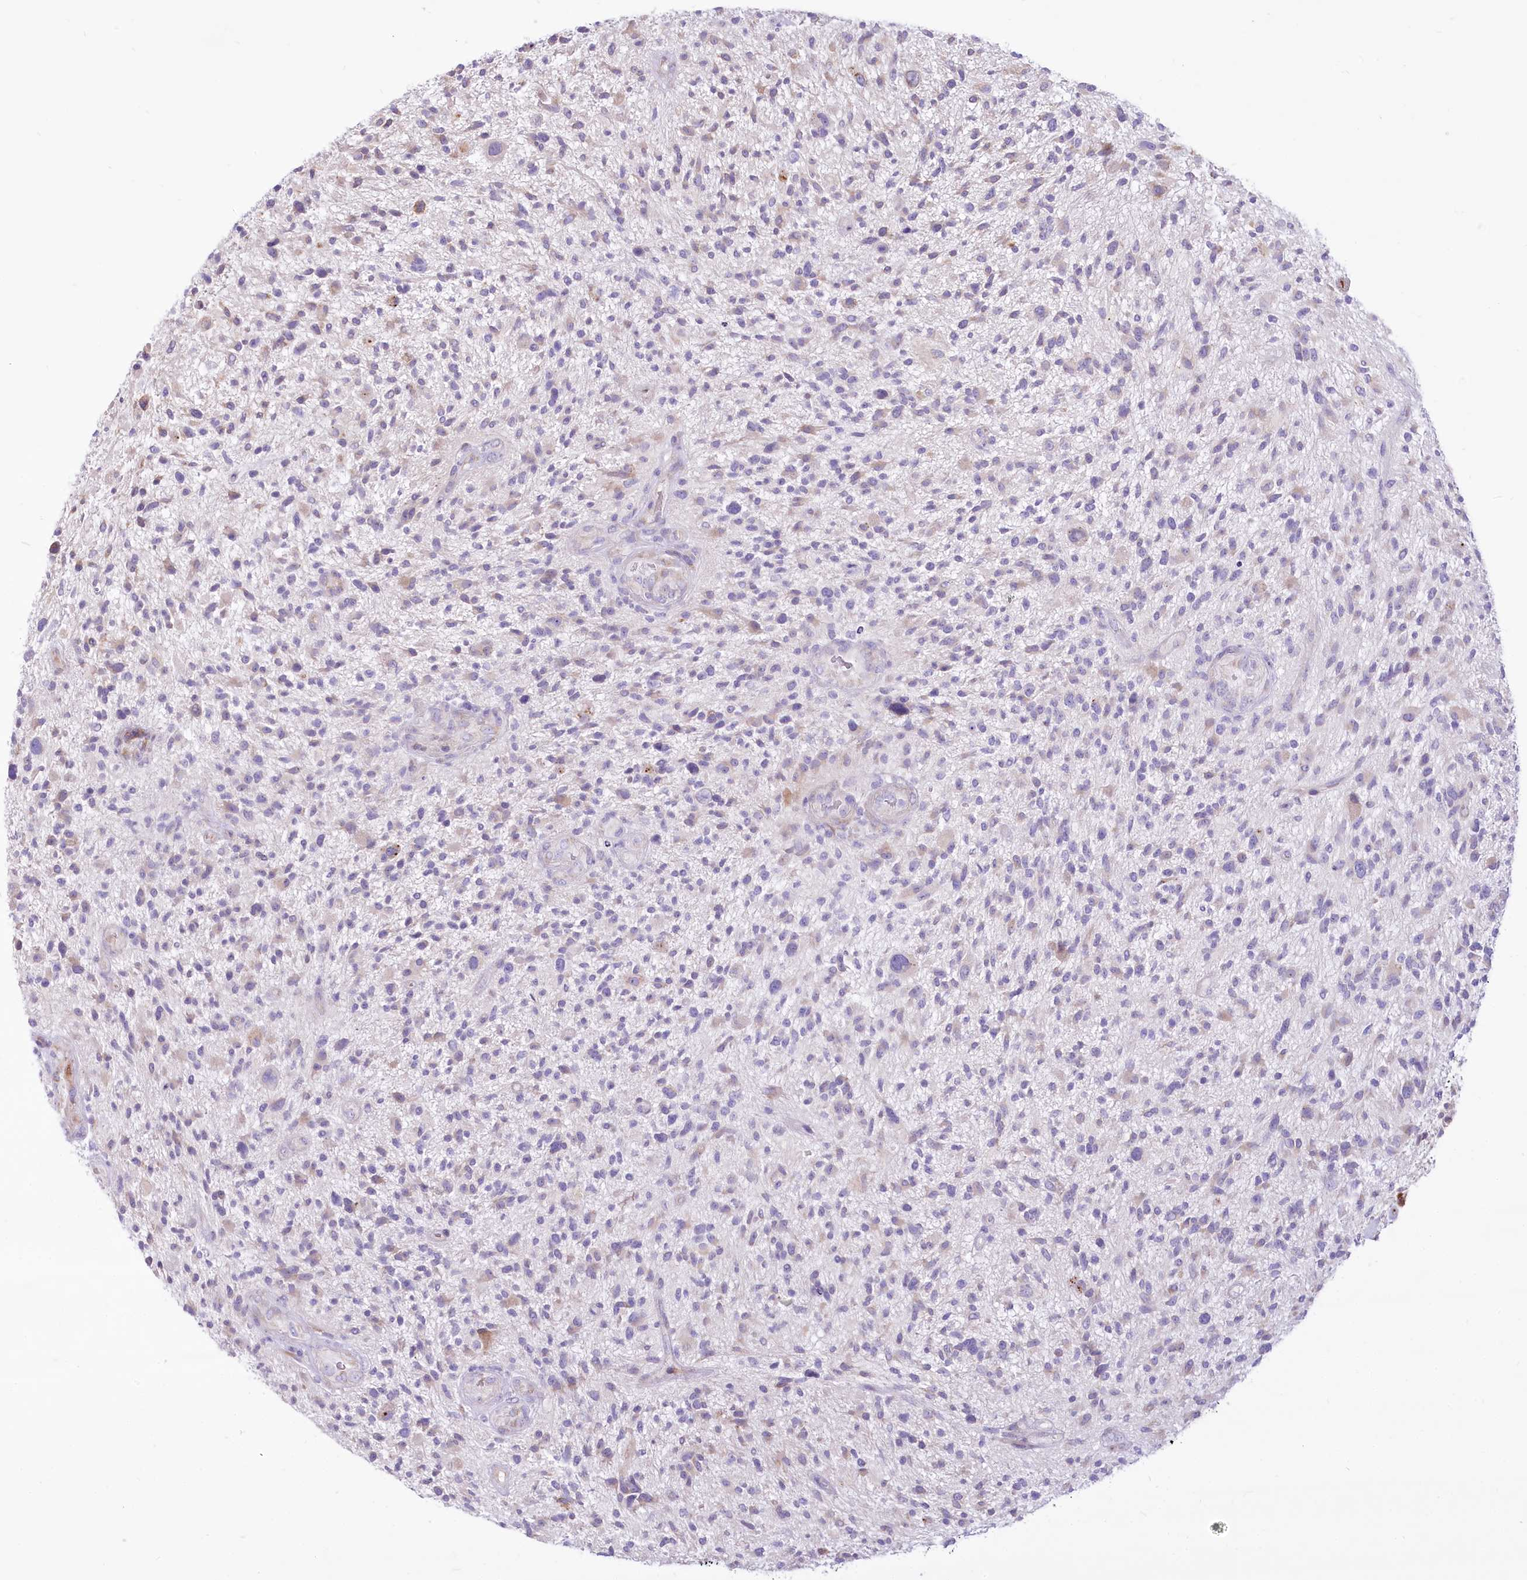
{"staining": {"intensity": "negative", "quantity": "none", "location": "none"}, "tissue": "glioma", "cell_type": "Tumor cells", "image_type": "cancer", "snomed": [{"axis": "morphology", "description": "Glioma, malignant, High grade"}, {"axis": "topography", "description": "Brain"}], "caption": "Photomicrograph shows no significant protein expression in tumor cells of glioma.", "gene": "STT3B", "patient": {"sex": "male", "age": 47}}